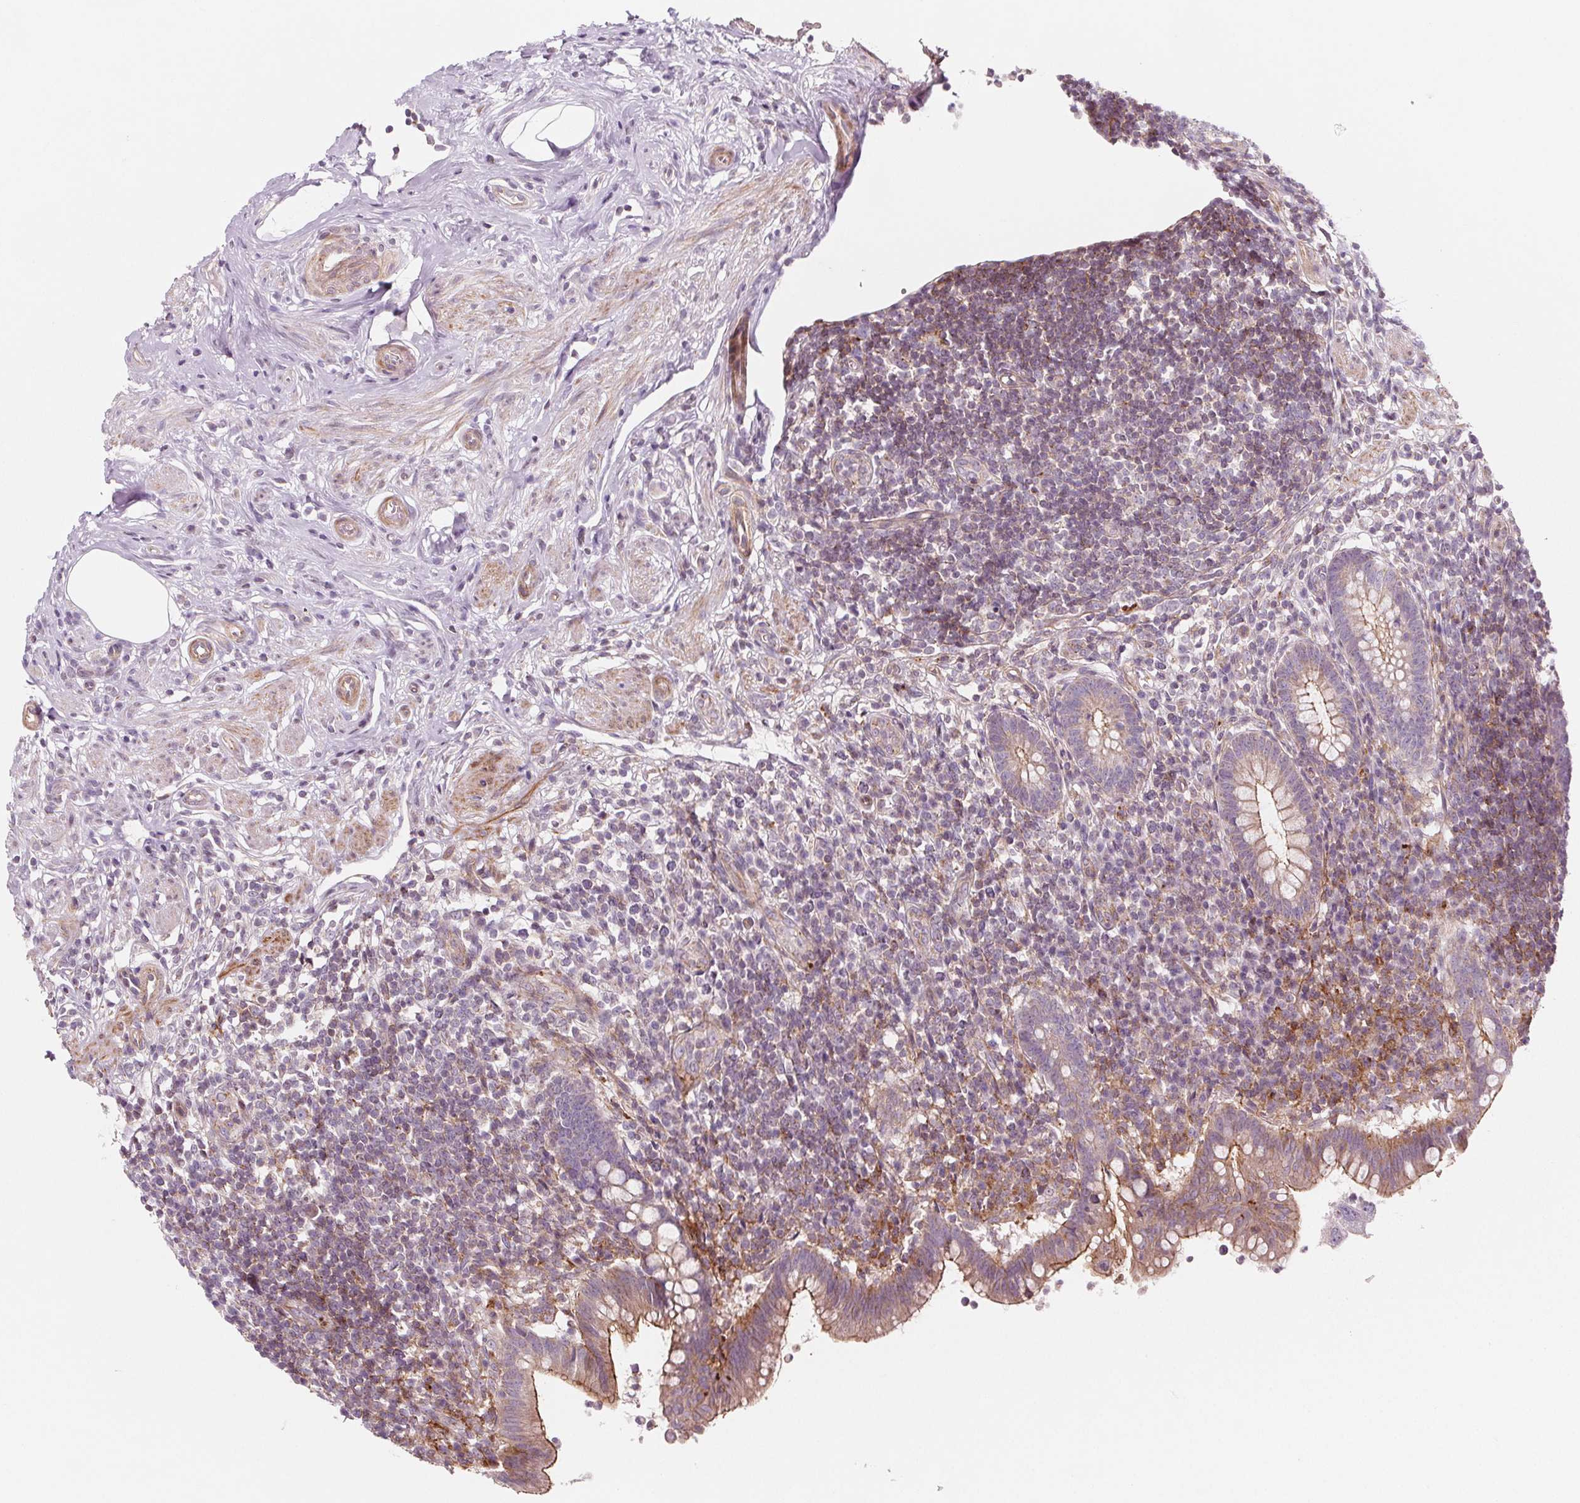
{"staining": {"intensity": "moderate", "quantity": "<25%", "location": "cytoplasmic/membranous"}, "tissue": "appendix", "cell_type": "Glandular cells", "image_type": "normal", "snomed": [{"axis": "morphology", "description": "Normal tissue, NOS"}, {"axis": "topography", "description": "Appendix"}], "caption": "Normal appendix demonstrates moderate cytoplasmic/membranous staining in about <25% of glandular cells (Brightfield microscopy of DAB IHC at high magnification)..", "gene": "ADAM33", "patient": {"sex": "female", "age": 56}}